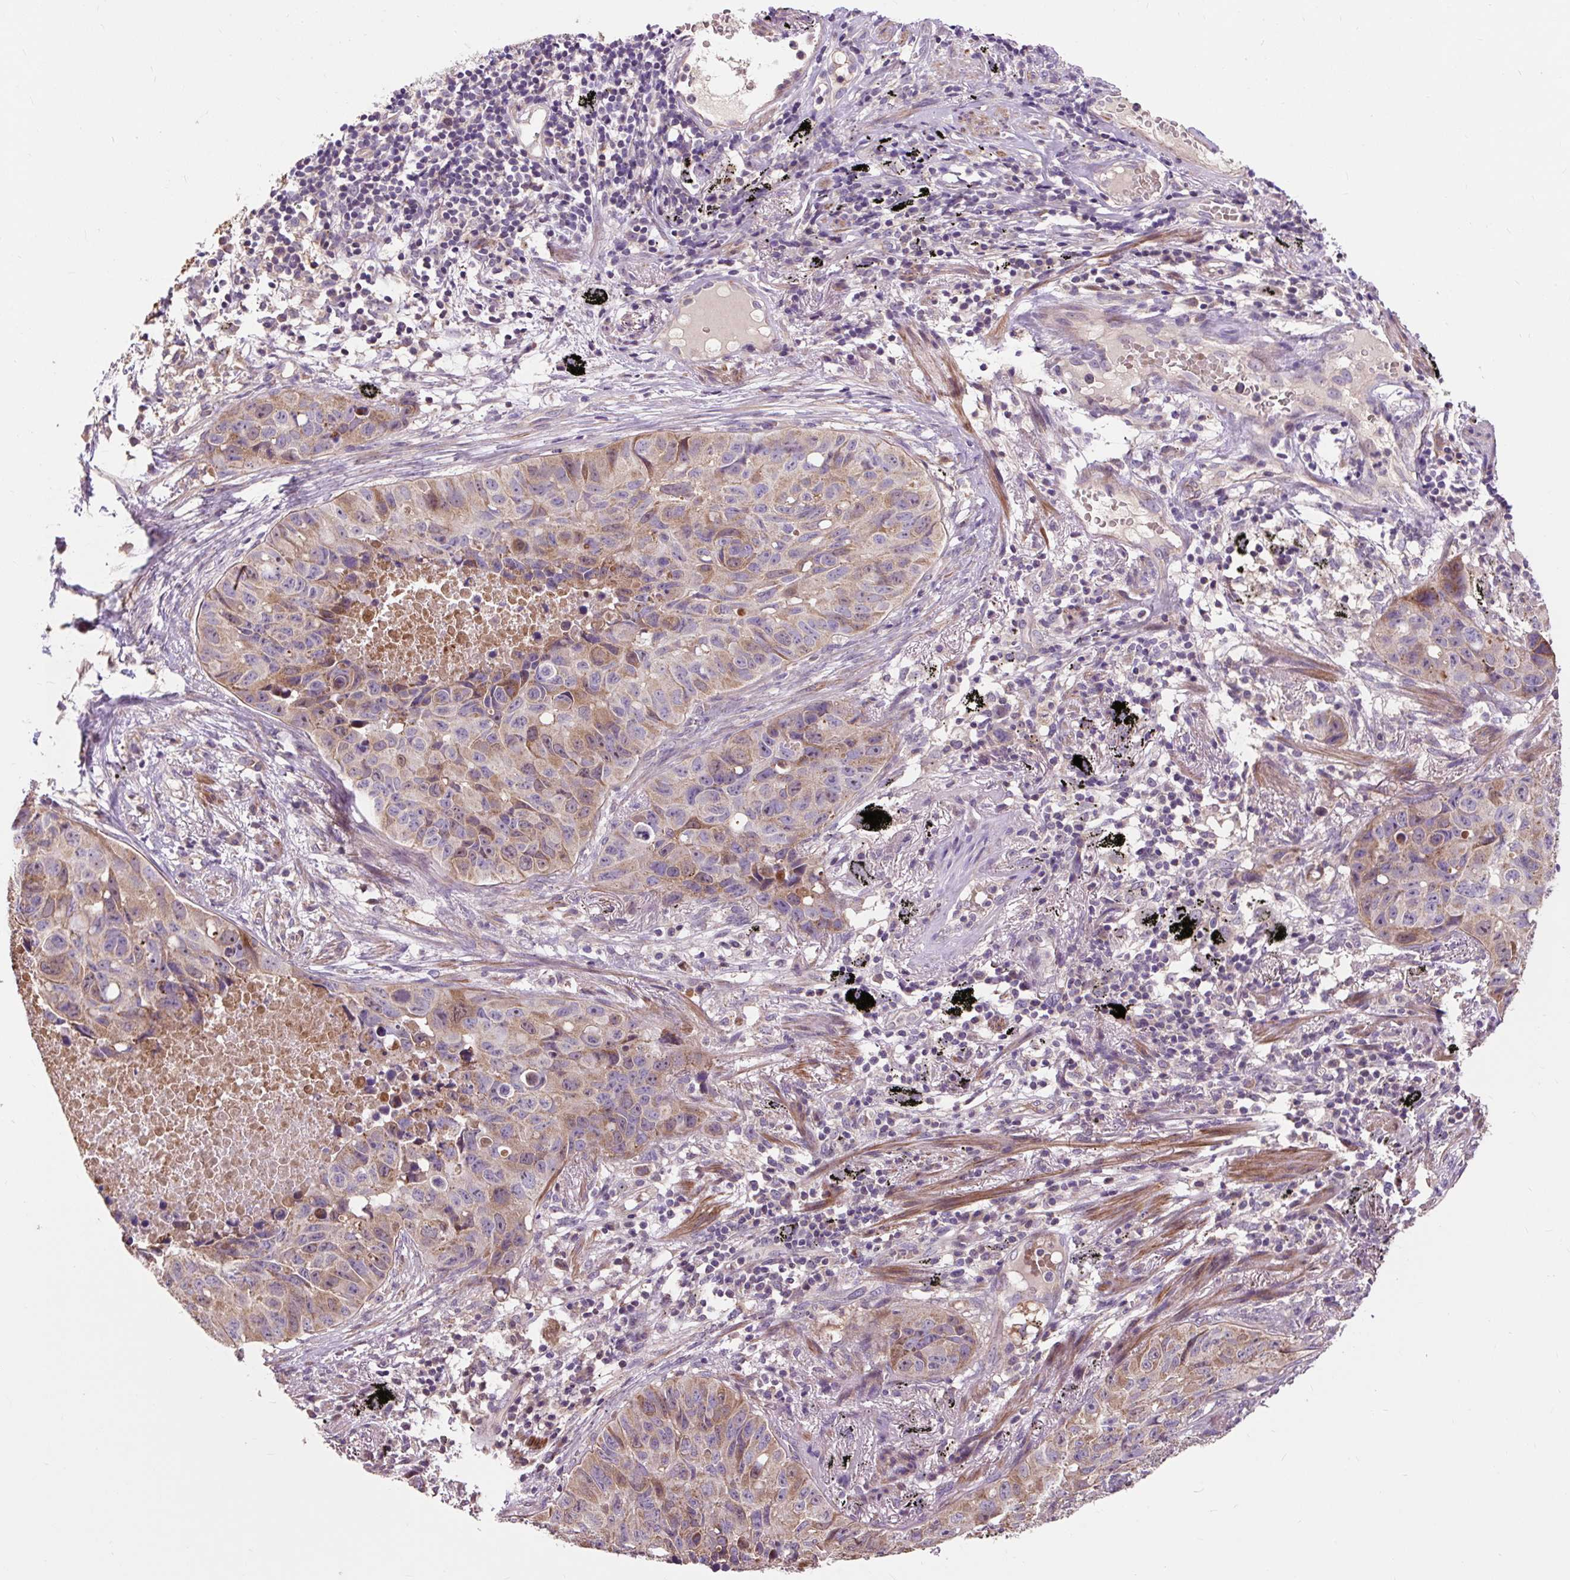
{"staining": {"intensity": "moderate", "quantity": "25%-75%", "location": "cytoplasmic/membranous"}, "tissue": "lung cancer", "cell_type": "Tumor cells", "image_type": "cancer", "snomed": [{"axis": "morphology", "description": "Squamous cell carcinoma, NOS"}, {"axis": "topography", "description": "Lung"}], "caption": "Lung cancer stained with a protein marker reveals moderate staining in tumor cells.", "gene": "PRIMPOL", "patient": {"sex": "male", "age": 60}}